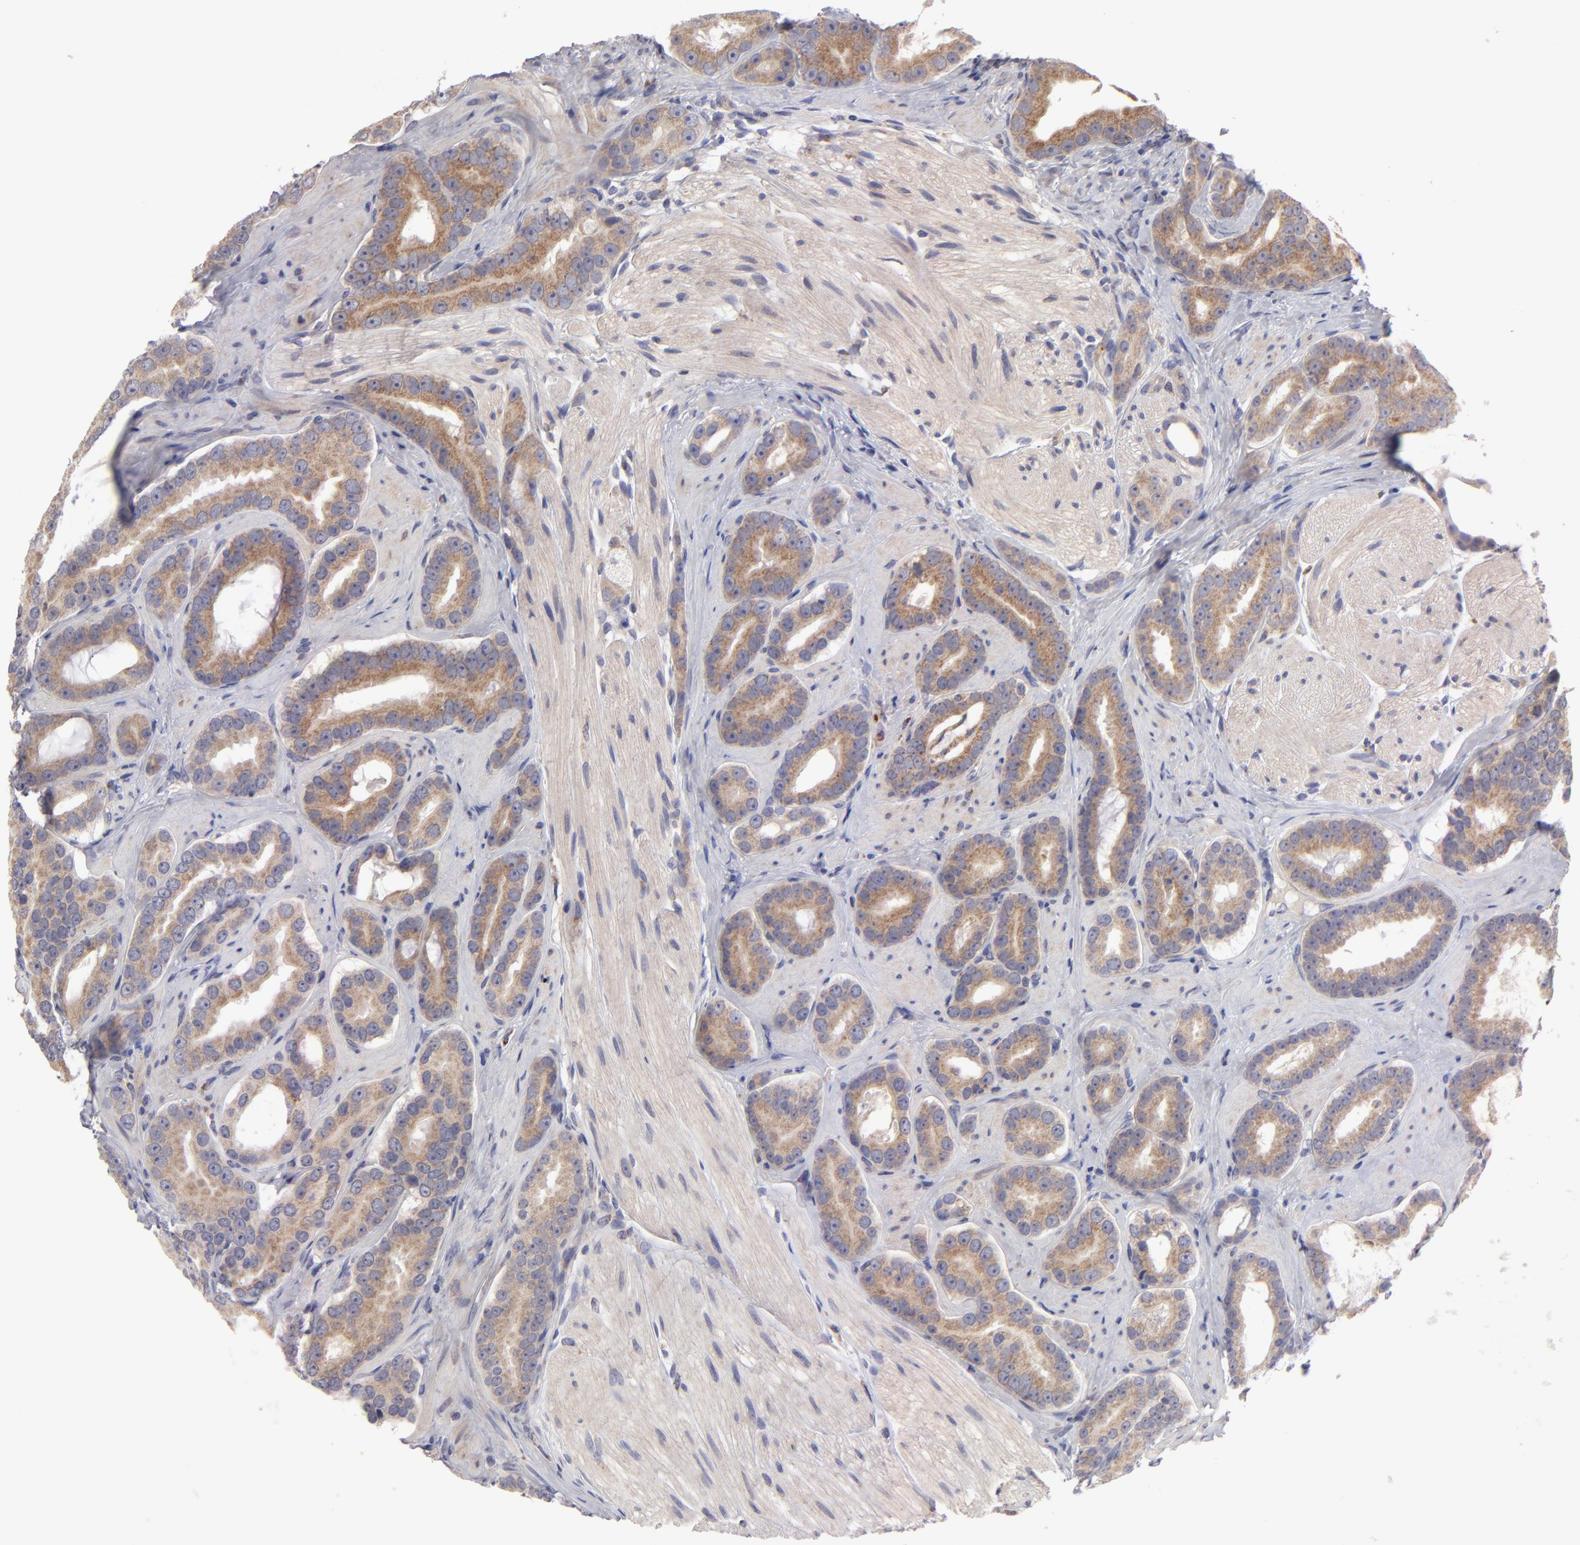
{"staining": {"intensity": "moderate", "quantity": ">75%", "location": "cytoplasmic/membranous"}, "tissue": "prostate cancer", "cell_type": "Tumor cells", "image_type": "cancer", "snomed": [{"axis": "morphology", "description": "Adenocarcinoma, Low grade"}, {"axis": "topography", "description": "Prostate"}], "caption": "An IHC image of neoplastic tissue is shown. Protein staining in brown shows moderate cytoplasmic/membranous positivity in prostate cancer (adenocarcinoma (low-grade)) within tumor cells.", "gene": "HCCS", "patient": {"sex": "male", "age": 59}}